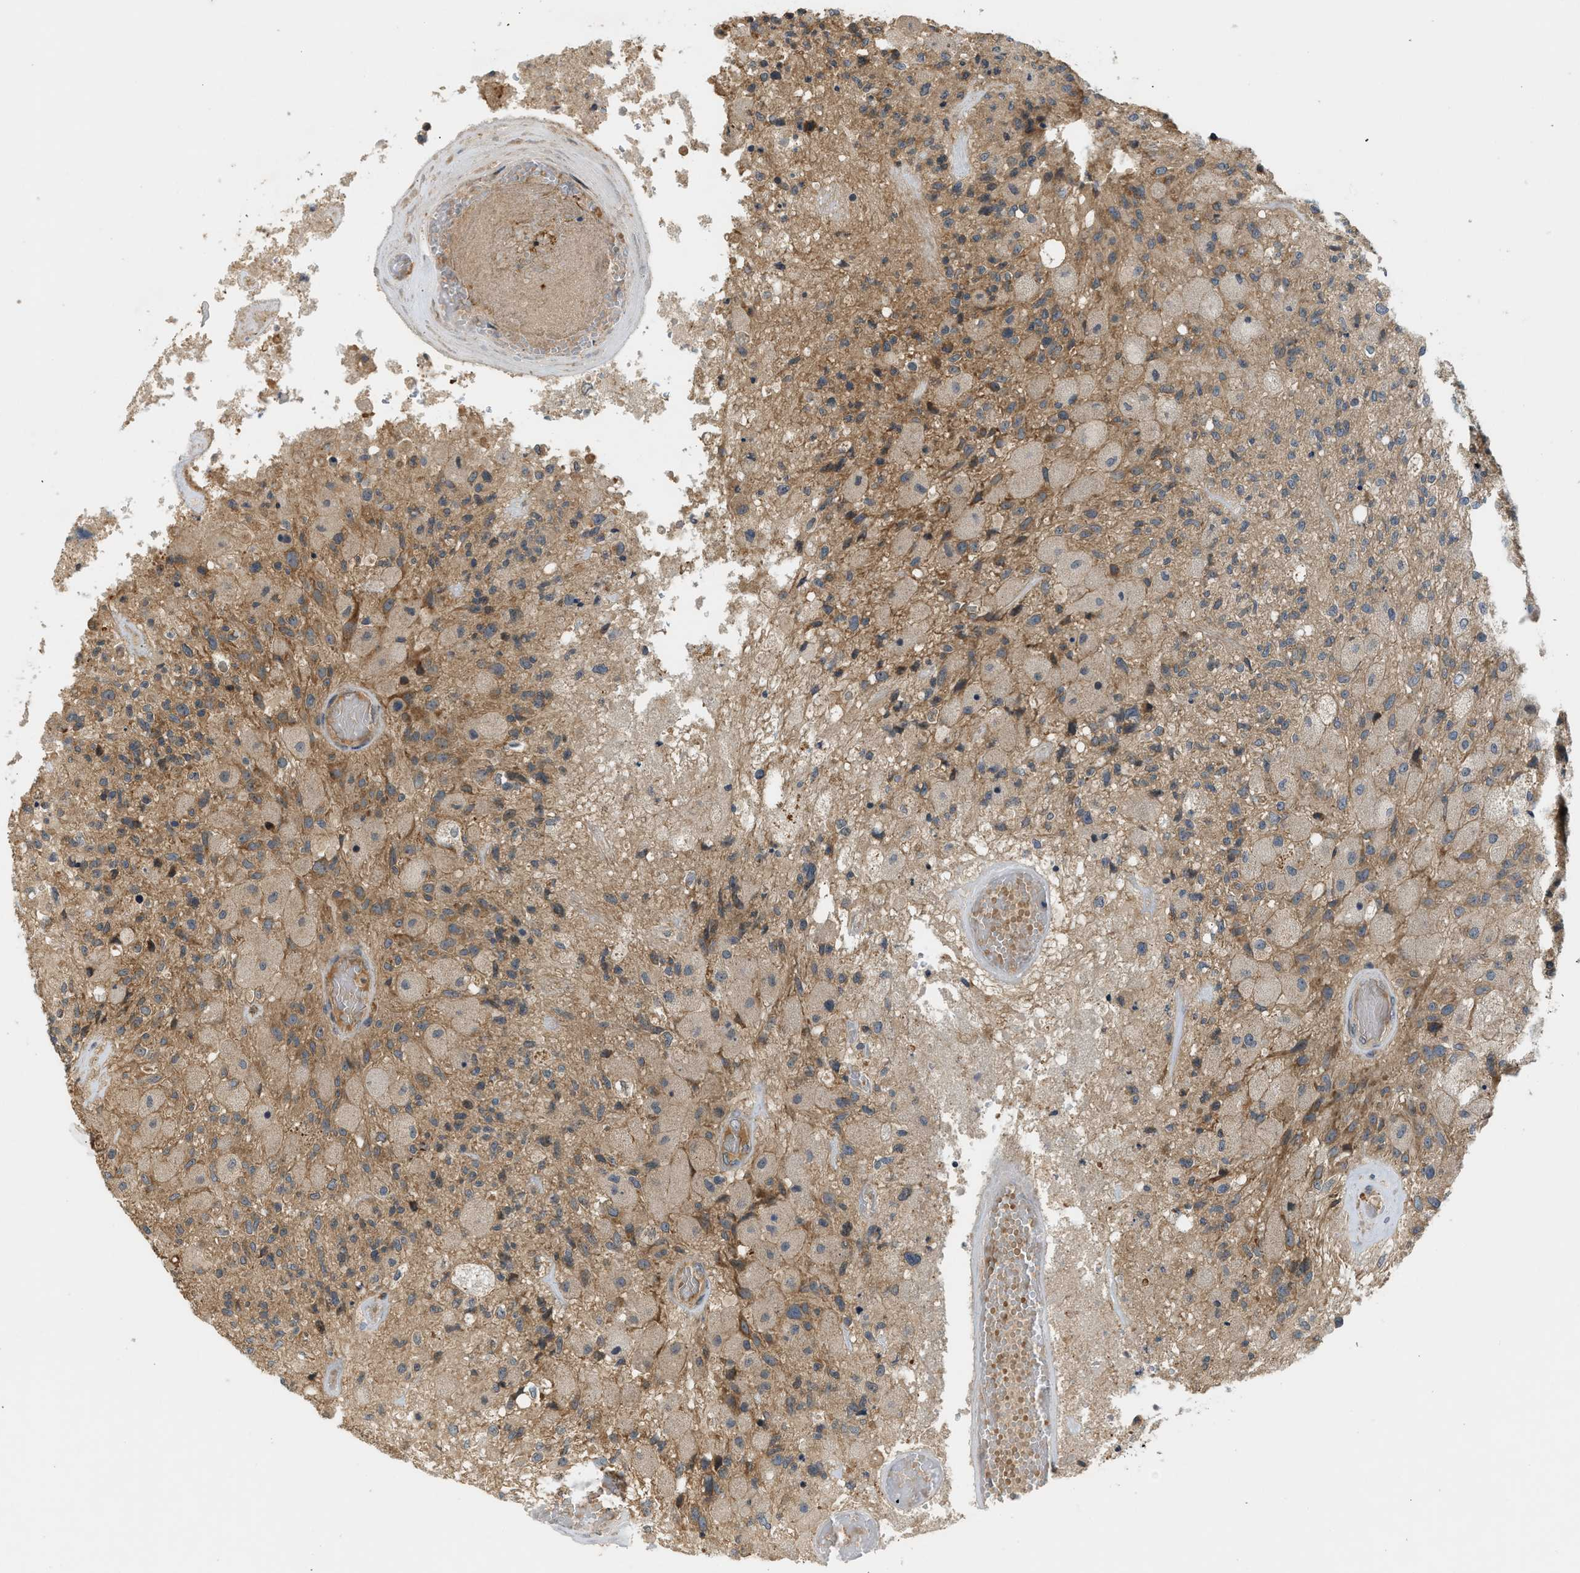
{"staining": {"intensity": "moderate", "quantity": ">75%", "location": "cytoplasmic/membranous"}, "tissue": "glioma", "cell_type": "Tumor cells", "image_type": "cancer", "snomed": [{"axis": "morphology", "description": "Normal tissue, NOS"}, {"axis": "morphology", "description": "Glioma, malignant, High grade"}, {"axis": "topography", "description": "Cerebral cortex"}], "caption": "Malignant glioma (high-grade) was stained to show a protein in brown. There is medium levels of moderate cytoplasmic/membranous staining in about >75% of tumor cells.", "gene": "ADCY8", "patient": {"sex": "male", "age": 77}}